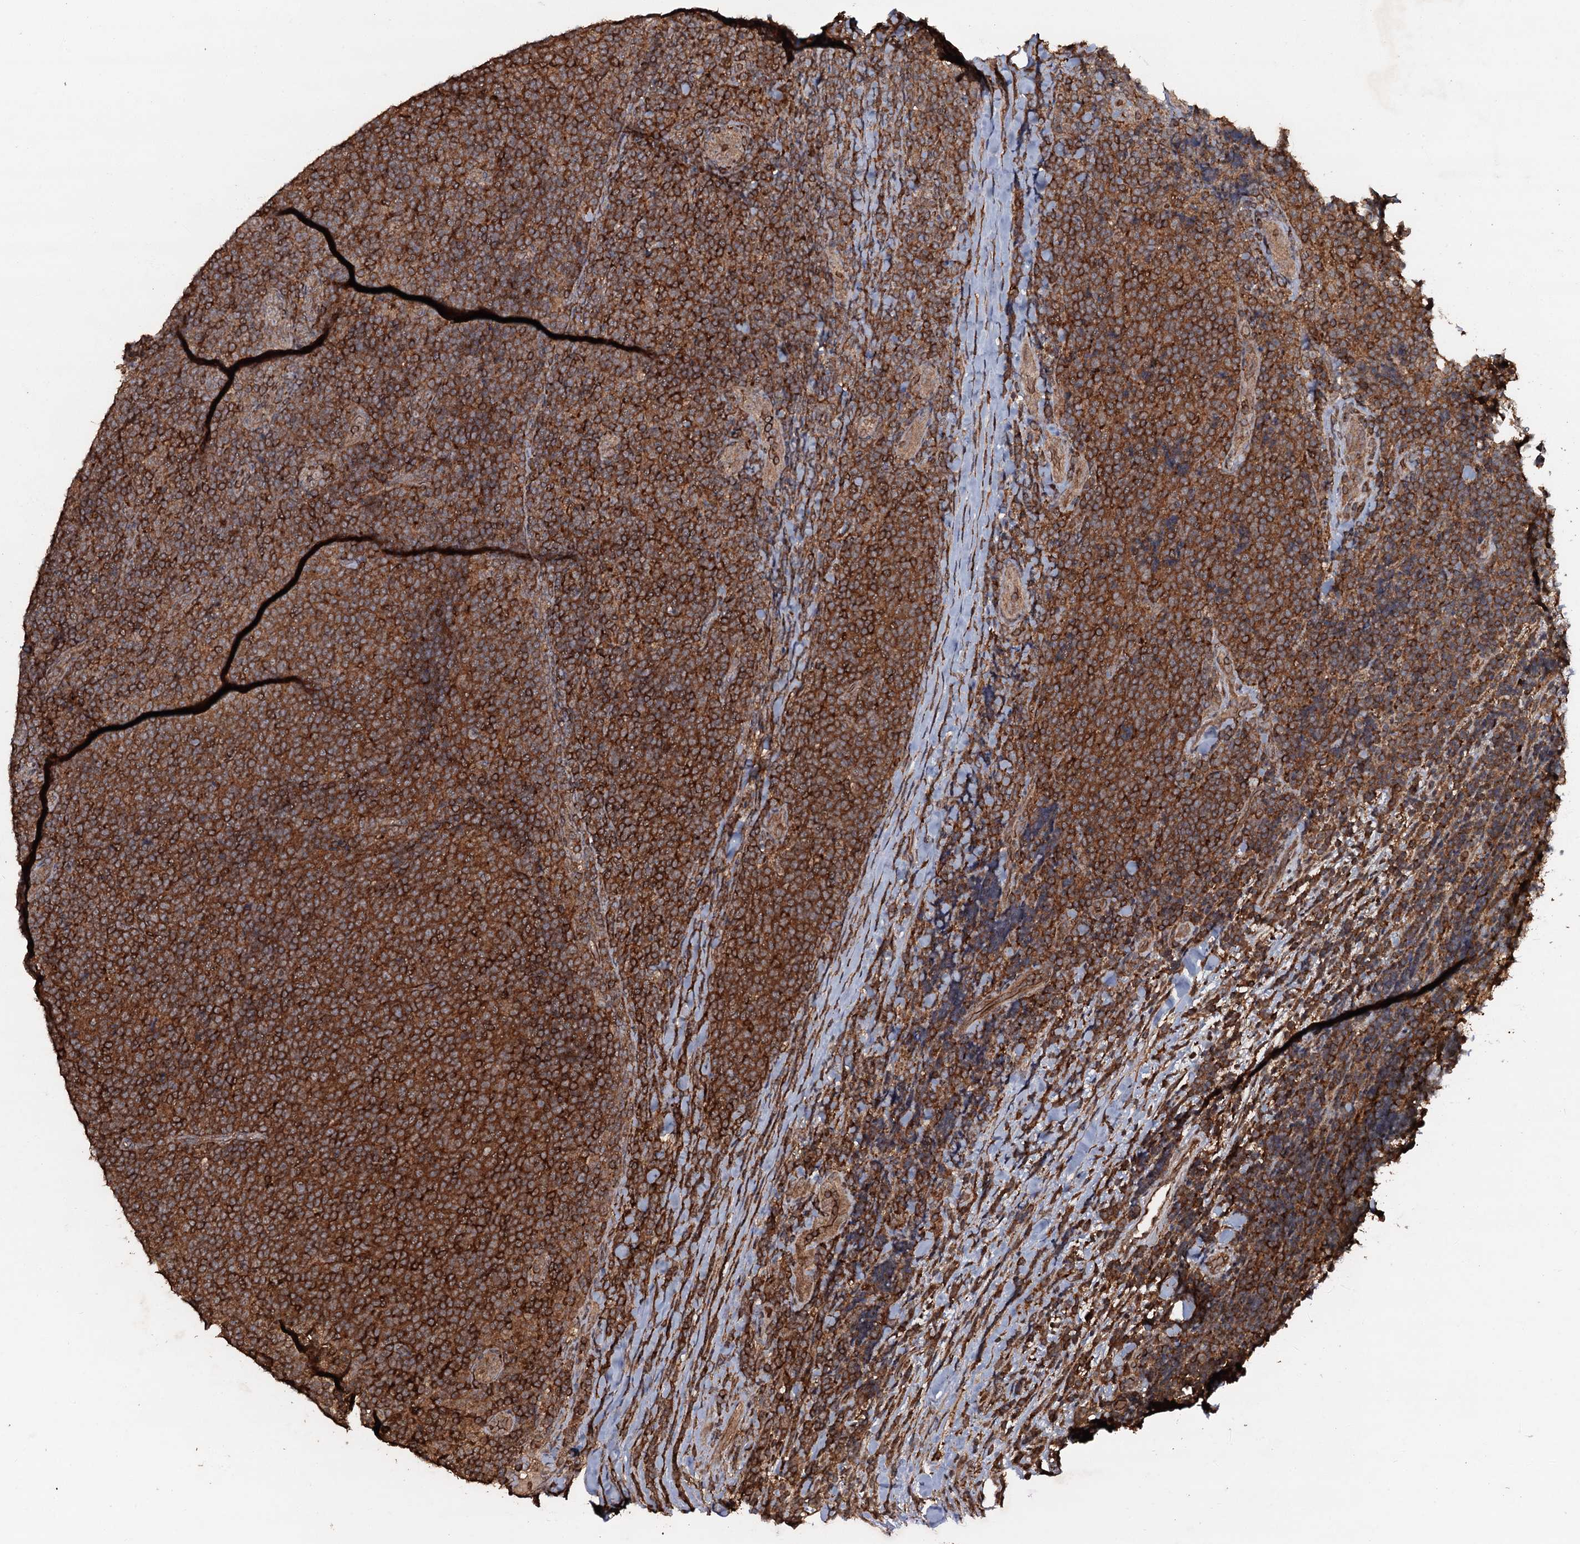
{"staining": {"intensity": "strong", "quantity": ">75%", "location": "cytoplasmic/membranous"}, "tissue": "lymphoma", "cell_type": "Tumor cells", "image_type": "cancer", "snomed": [{"axis": "morphology", "description": "Malignant lymphoma, non-Hodgkin's type, Low grade"}, {"axis": "topography", "description": "Lymph node"}], "caption": "Protein staining of low-grade malignant lymphoma, non-Hodgkin's type tissue shows strong cytoplasmic/membranous positivity in approximately >75% of tumor cells.", "gene": "ADGRG3", "patient": {"sex": "male", "age": 66}}